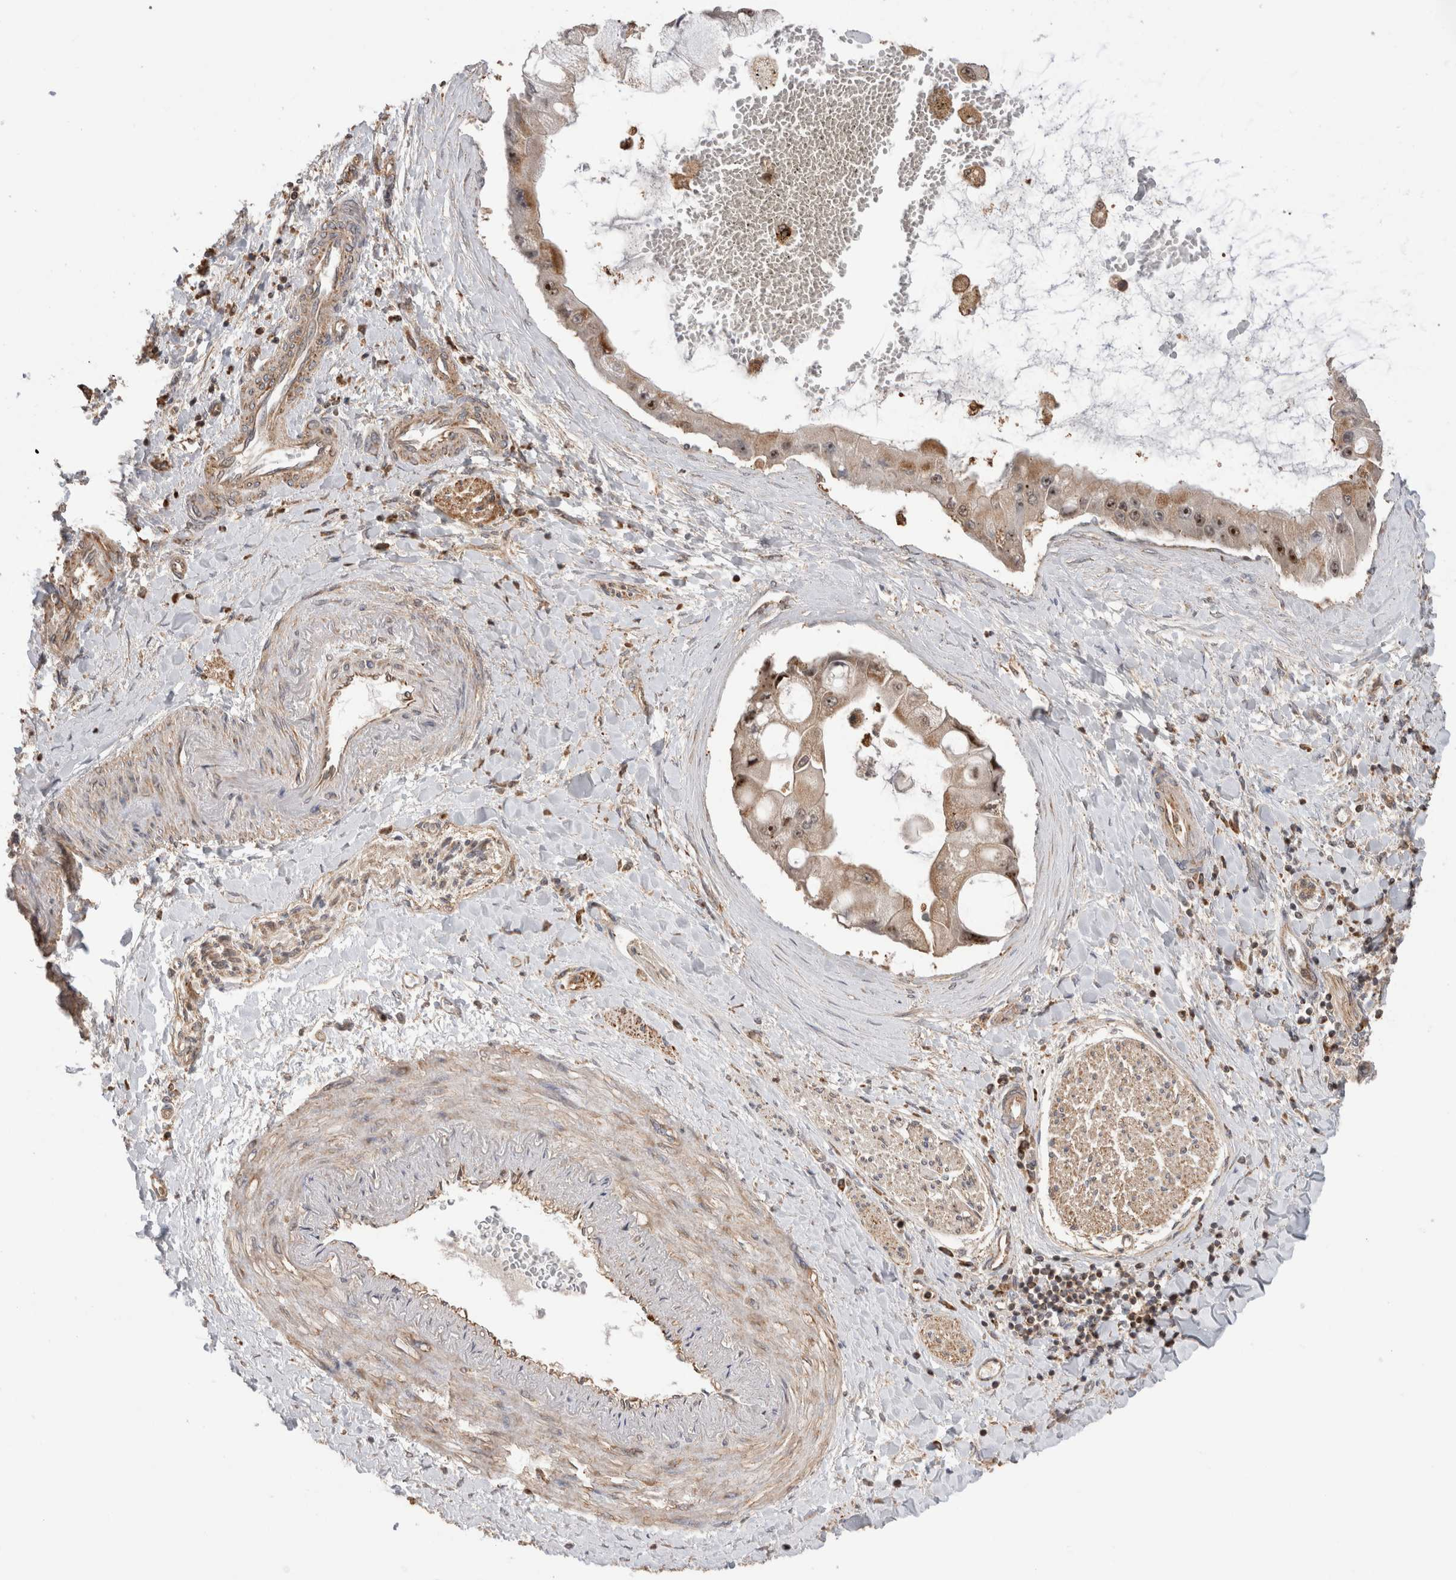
{"staining": {"intensity": "strong", "quantity": "25%-75%", "location": "cytoplasmic/membranous,nuclear"}, "tissue": "liver cancer", "cell_type": "Tumor cells", "image_type": "cancer", "snomed": [{"axis": "morphology", "description": "Cholangiocarcinoma"}, {"axis": "topography", "description": "Liver"}], "caption": "A micrograph showing strong cytoplasmic/membranous and nuclear staining in about 25%-75% of tumor cells in liver cancer, as visualized by brown immunohistochemical staining.", "gene": "IMMP2L", "patient": {"sex": "male", "age": 50}}